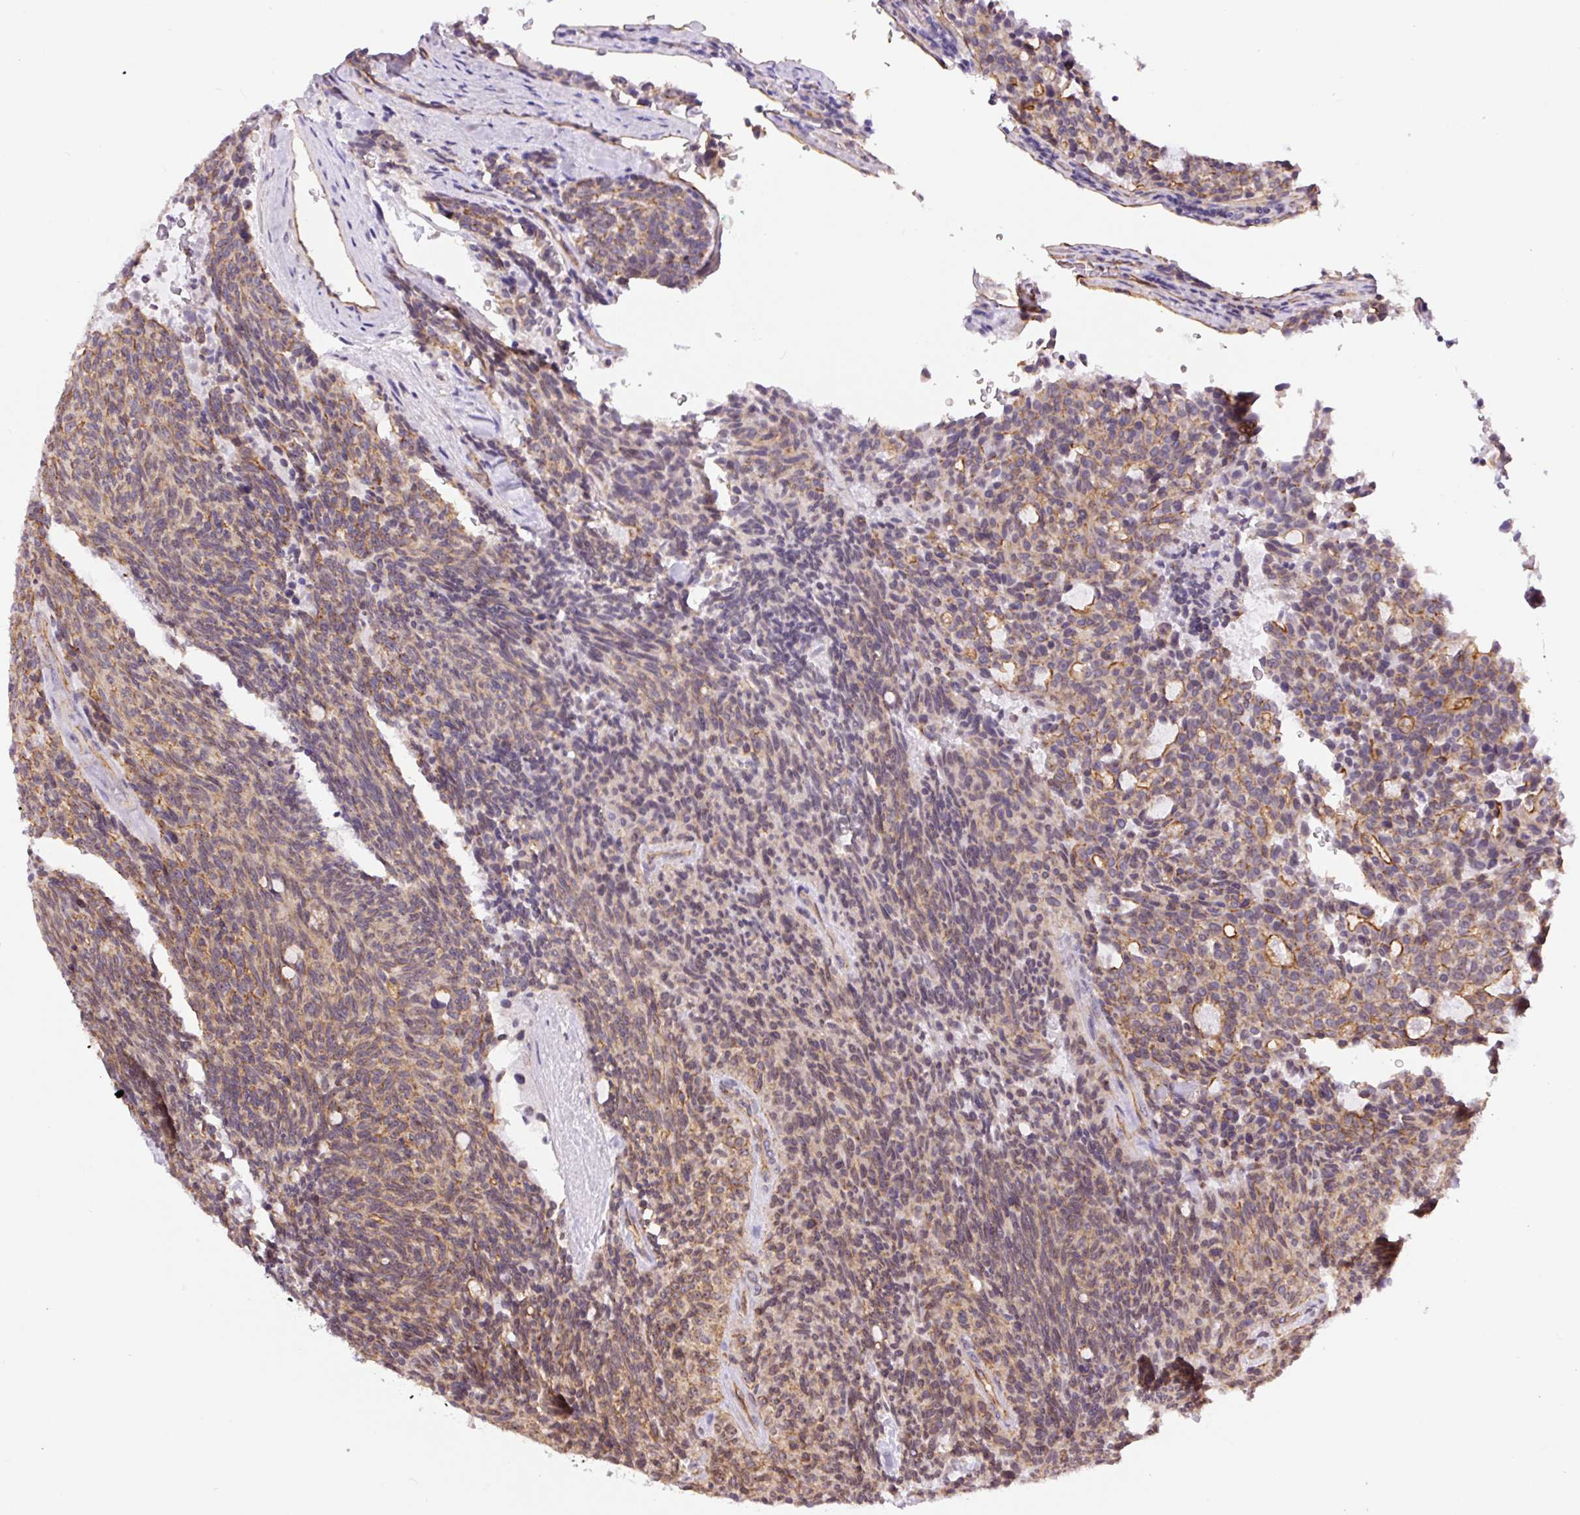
{"staining": {"intensity": "weak", "quantity": "25%-75%", "location": "cytoplasmic/membranous"}, "tissue": "carcinoid", "cell_type": "Tumor cells", "image_type": "cancer", "snomed": [{"axis": "morphology", "description": "Carcinoid, malignant, NOS"}, {"axis": "topography", "description": "Pancreas"}], "caption": "A brown stain labels weak cytoplasmic/membranous staining of a protein in carcinoid tumor cells.", "gene": "MYO5C", "patient": {"sex": "female", "age": 54}}